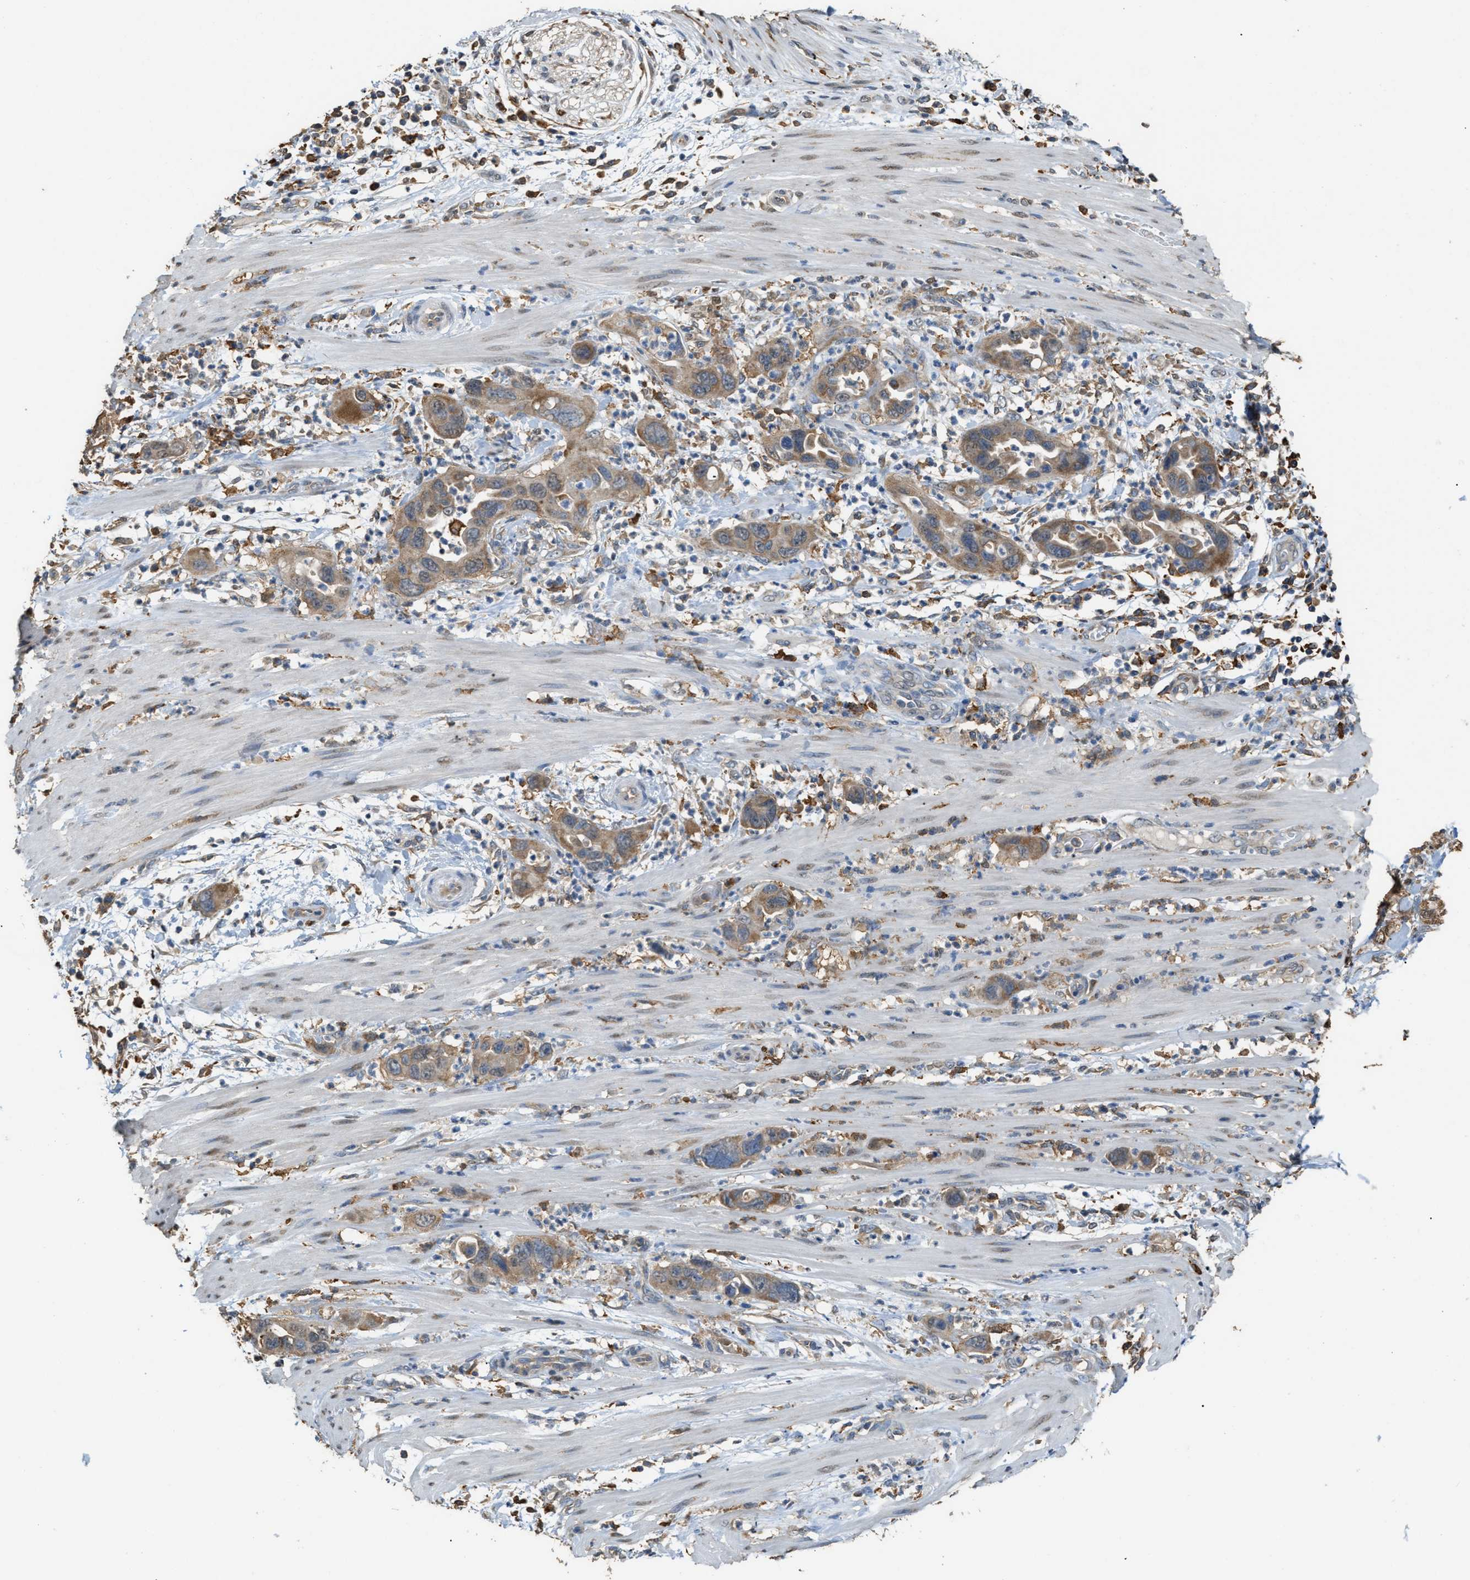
{"staining": {"intensity": "moderate", "quantity": ">75%", "location": "cytoplasmic/membranous"}, "tissue": "pancreatic cancer", "cell_type": "Tumor cells", "image_type": "cancer", "snomed": [{"axis": "morphology", "description": "Adenocarcinoma, NOS"}, {"axis": "topography", "description": "Pancreas"}], "caption": "IHC of pancreatic adenocarcinoma displays medium levels of moderate cytoplasmic/membranous positivity in about >75% of tumor cells.", "gene": "GCN1", "patient": {"sex": "female", "age": 71}}